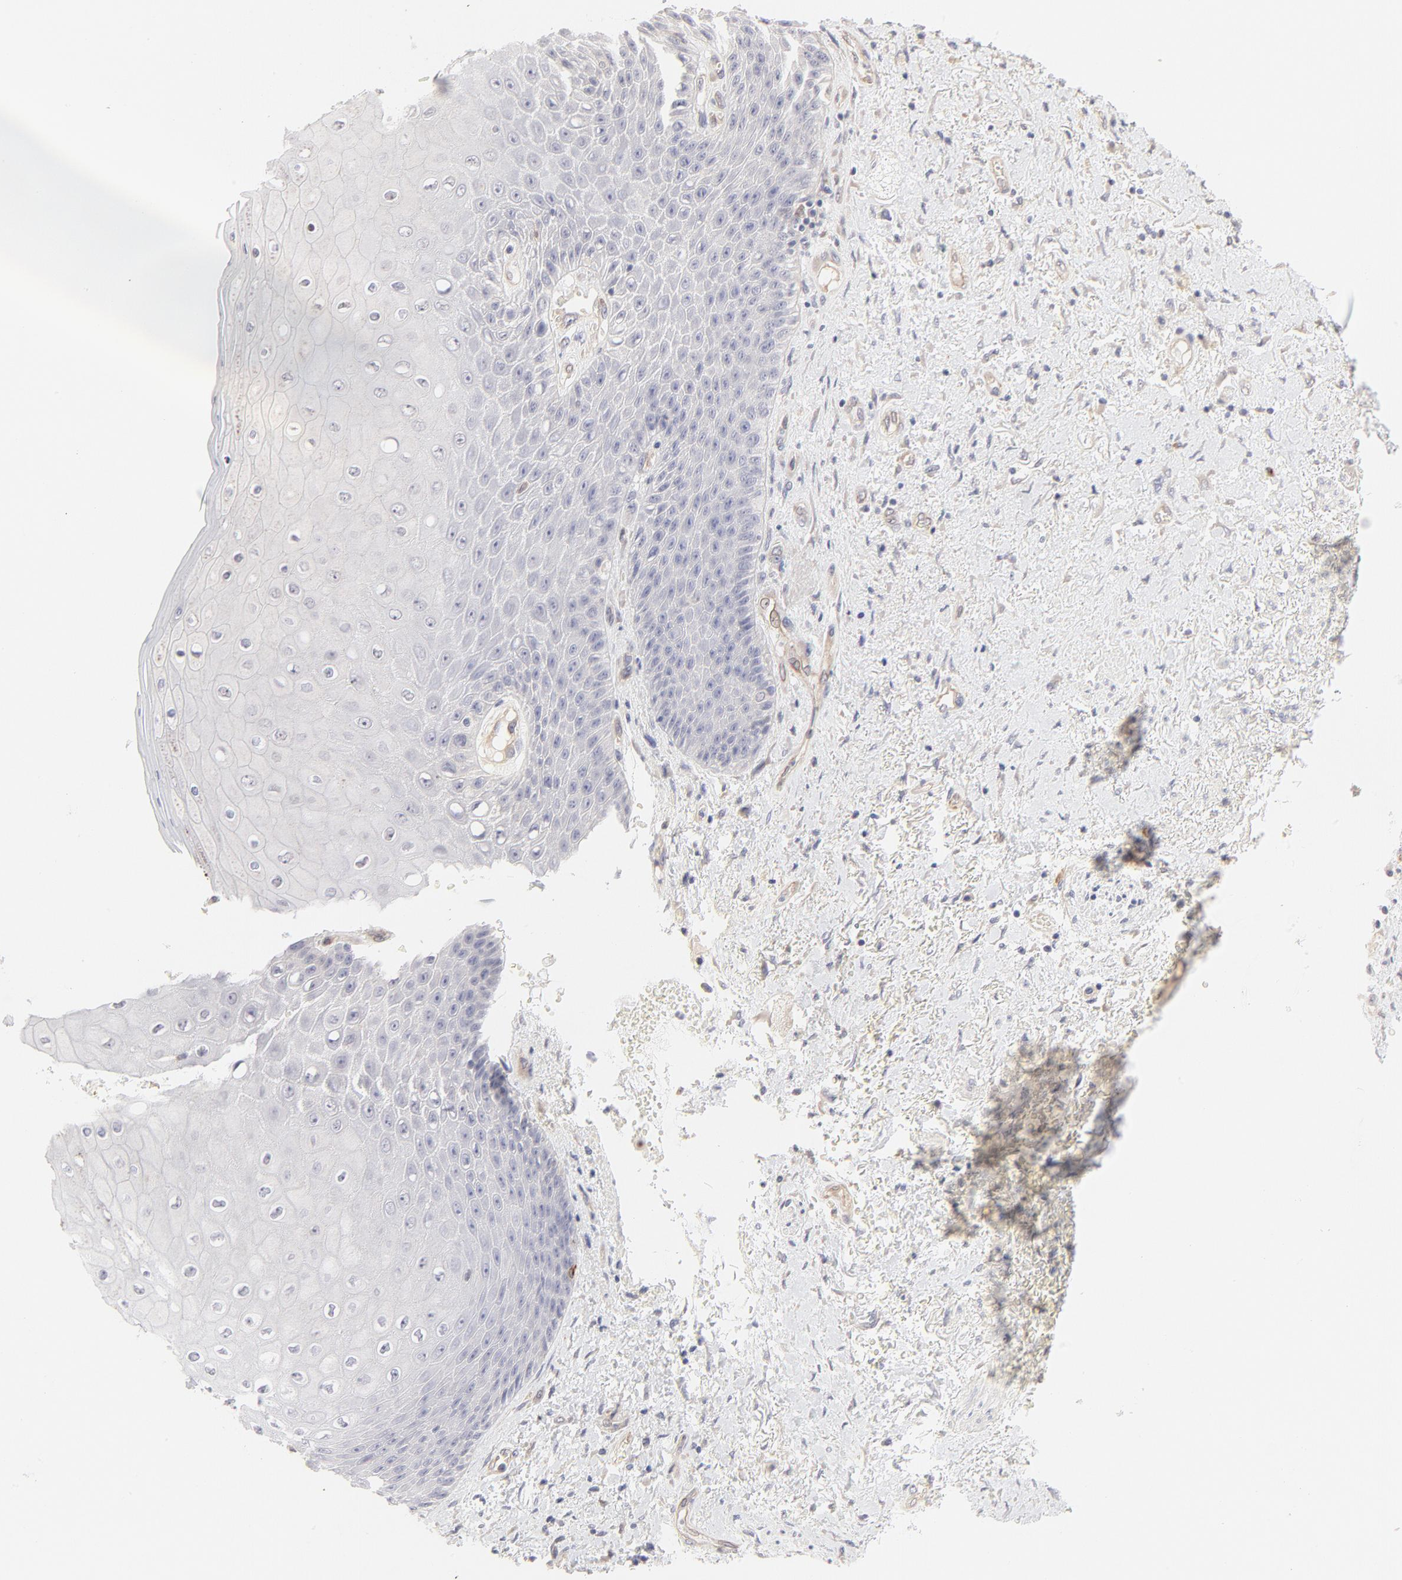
{"staining": {"intensity": "moderate", "quantity": "<25%", "location": "cytoplasmic/membranous"}, "tissue": "skin", "cell_type": "Epidermal cells", "image_type": "normal", "snomed": [{"axis": "morphology", "description": "Normal tissue, NOS"}, {"axis": "topography", "description": "Anal"}], "caption": "This photomicrograph reveals immunohistochemistry staining of unremarkable skin, with low moderate cytoplasmic/membranous staining in approximately <25% of epidermal cells.", "gene": "ELF3", "patient": {"sex": "female", "age": 46}}